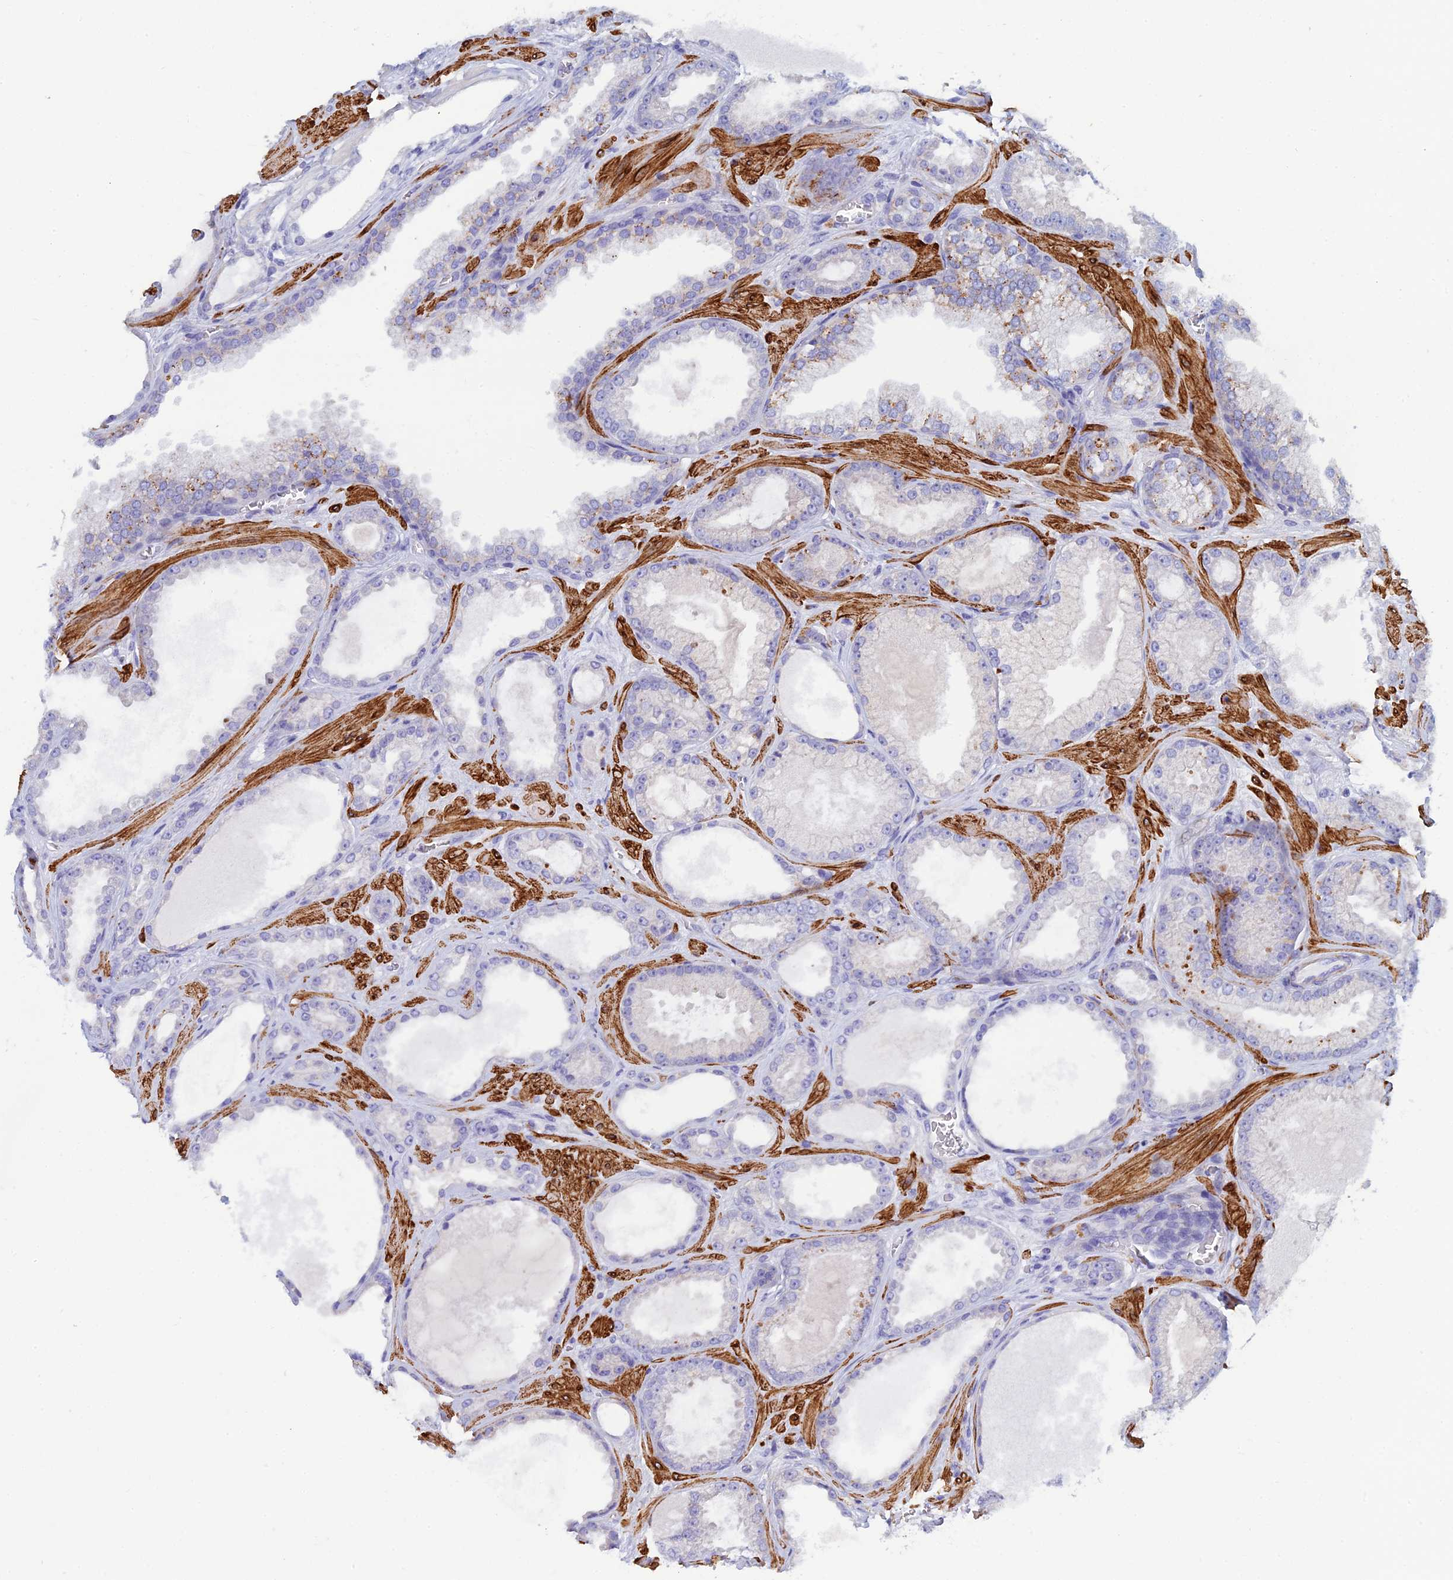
{"staining": {"intensity": "negative", "quantity": "none", "location": "none"}, "tissue": "prostate cancer", "cell_type": "Tumor cells", "image_type": "cancer", "snomed": [{"axis": "morphology", "description": "Adenocarcinoma, Low grade"}, {"axis": "topography", "description": "Prostate"}], "caption": "Prostate low-grade adenocarcinoma was stained to show a protein in brown. There is no significant staining in tumor cells. (DAB (3,3'-diaminobenzidine) immunohistochemistry (IHC) visualized using brightfield microscopy, high magnification).", "gene": "PCDHA8", "patient": {"sex": "male", "age": 57}}